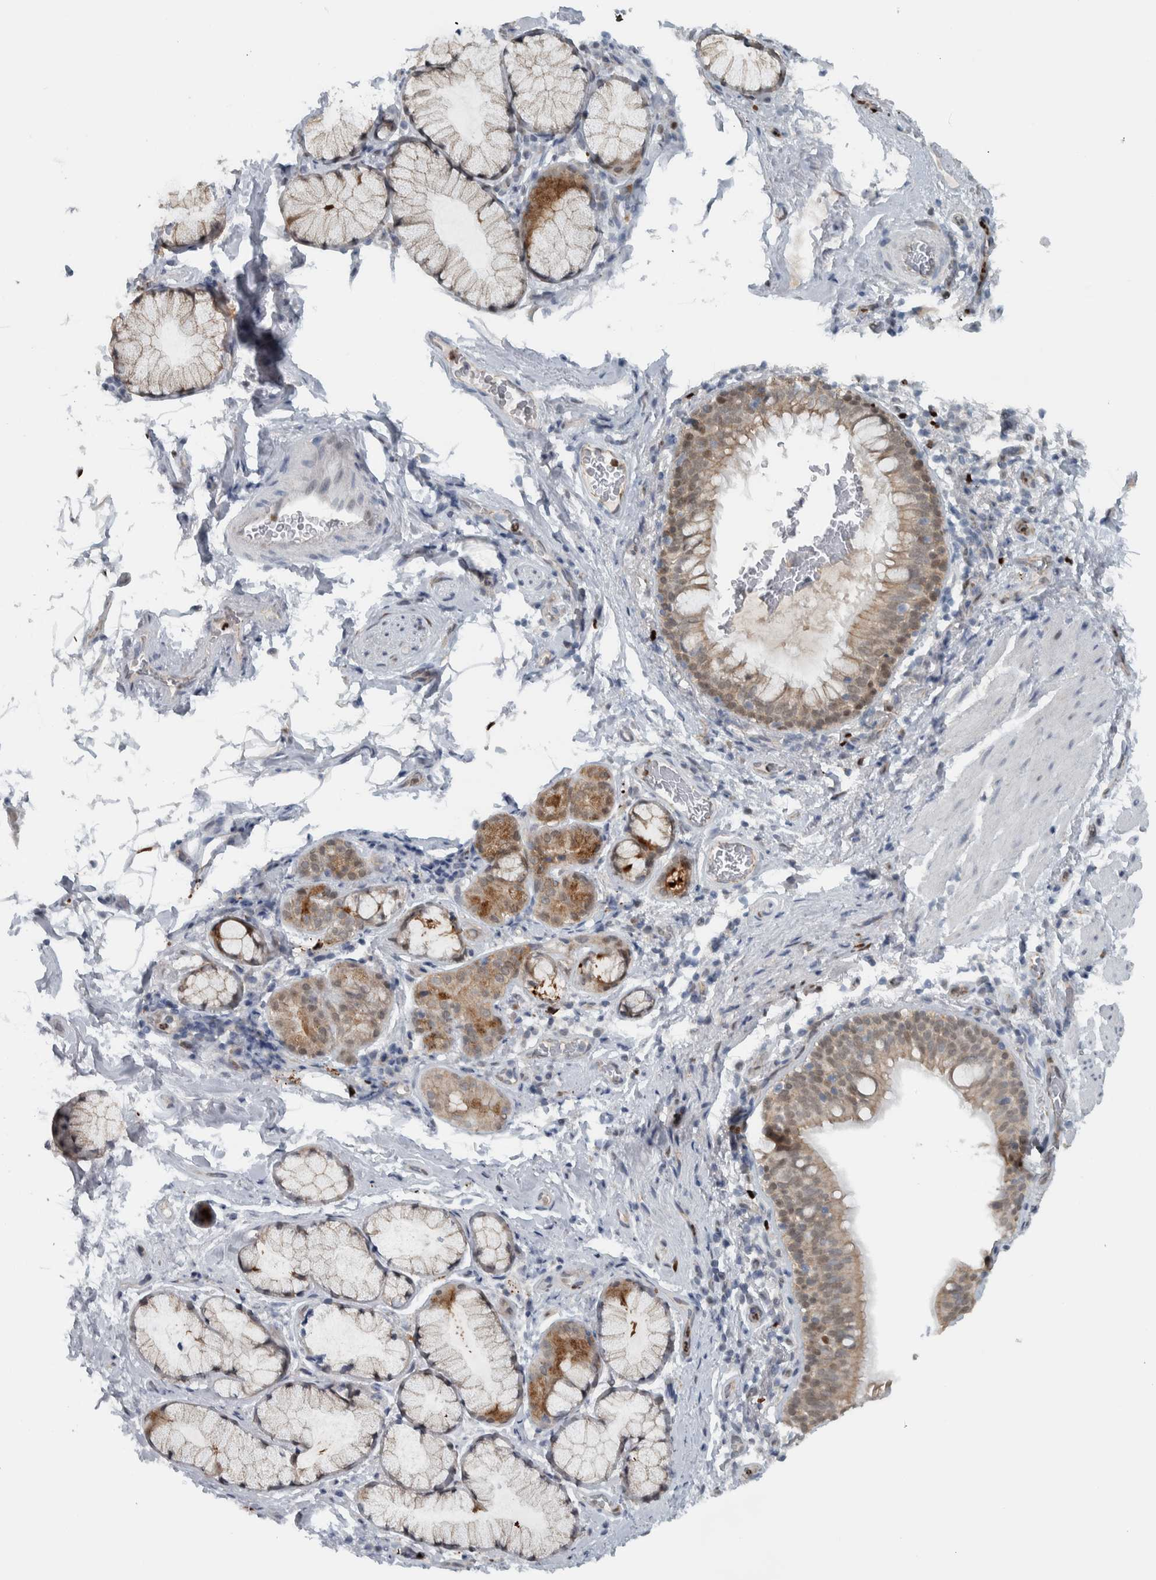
{"staining": {"intensity": "strong", "quantity": "25%-75%", "location": "cytoplasmic/membranous,nuclear"}, "tissue": "bronchus", "cell_type": "Respiratory epithelial cells", "image_type": "normal", "snomed": [{"axis": "morphology", "description": "Normal tissue, NOS"}, {"axis": "morphology", "description": "Inflammation, NOS"}, {"axis": "topography", "description": "Cartilage tissue"}, {"axis": "topography", "description": "Bronchus"}], "caption": "Strong cytoplasmic/membranous,nuclear positivity is identified in about 25%-75% of respiratory epithelial cells in normal bronchus. (Brightfield microscopy of DAB IHC at high magnification).", "gene": "ADPRM", "patient": {"sex": "male", "age": 77}}